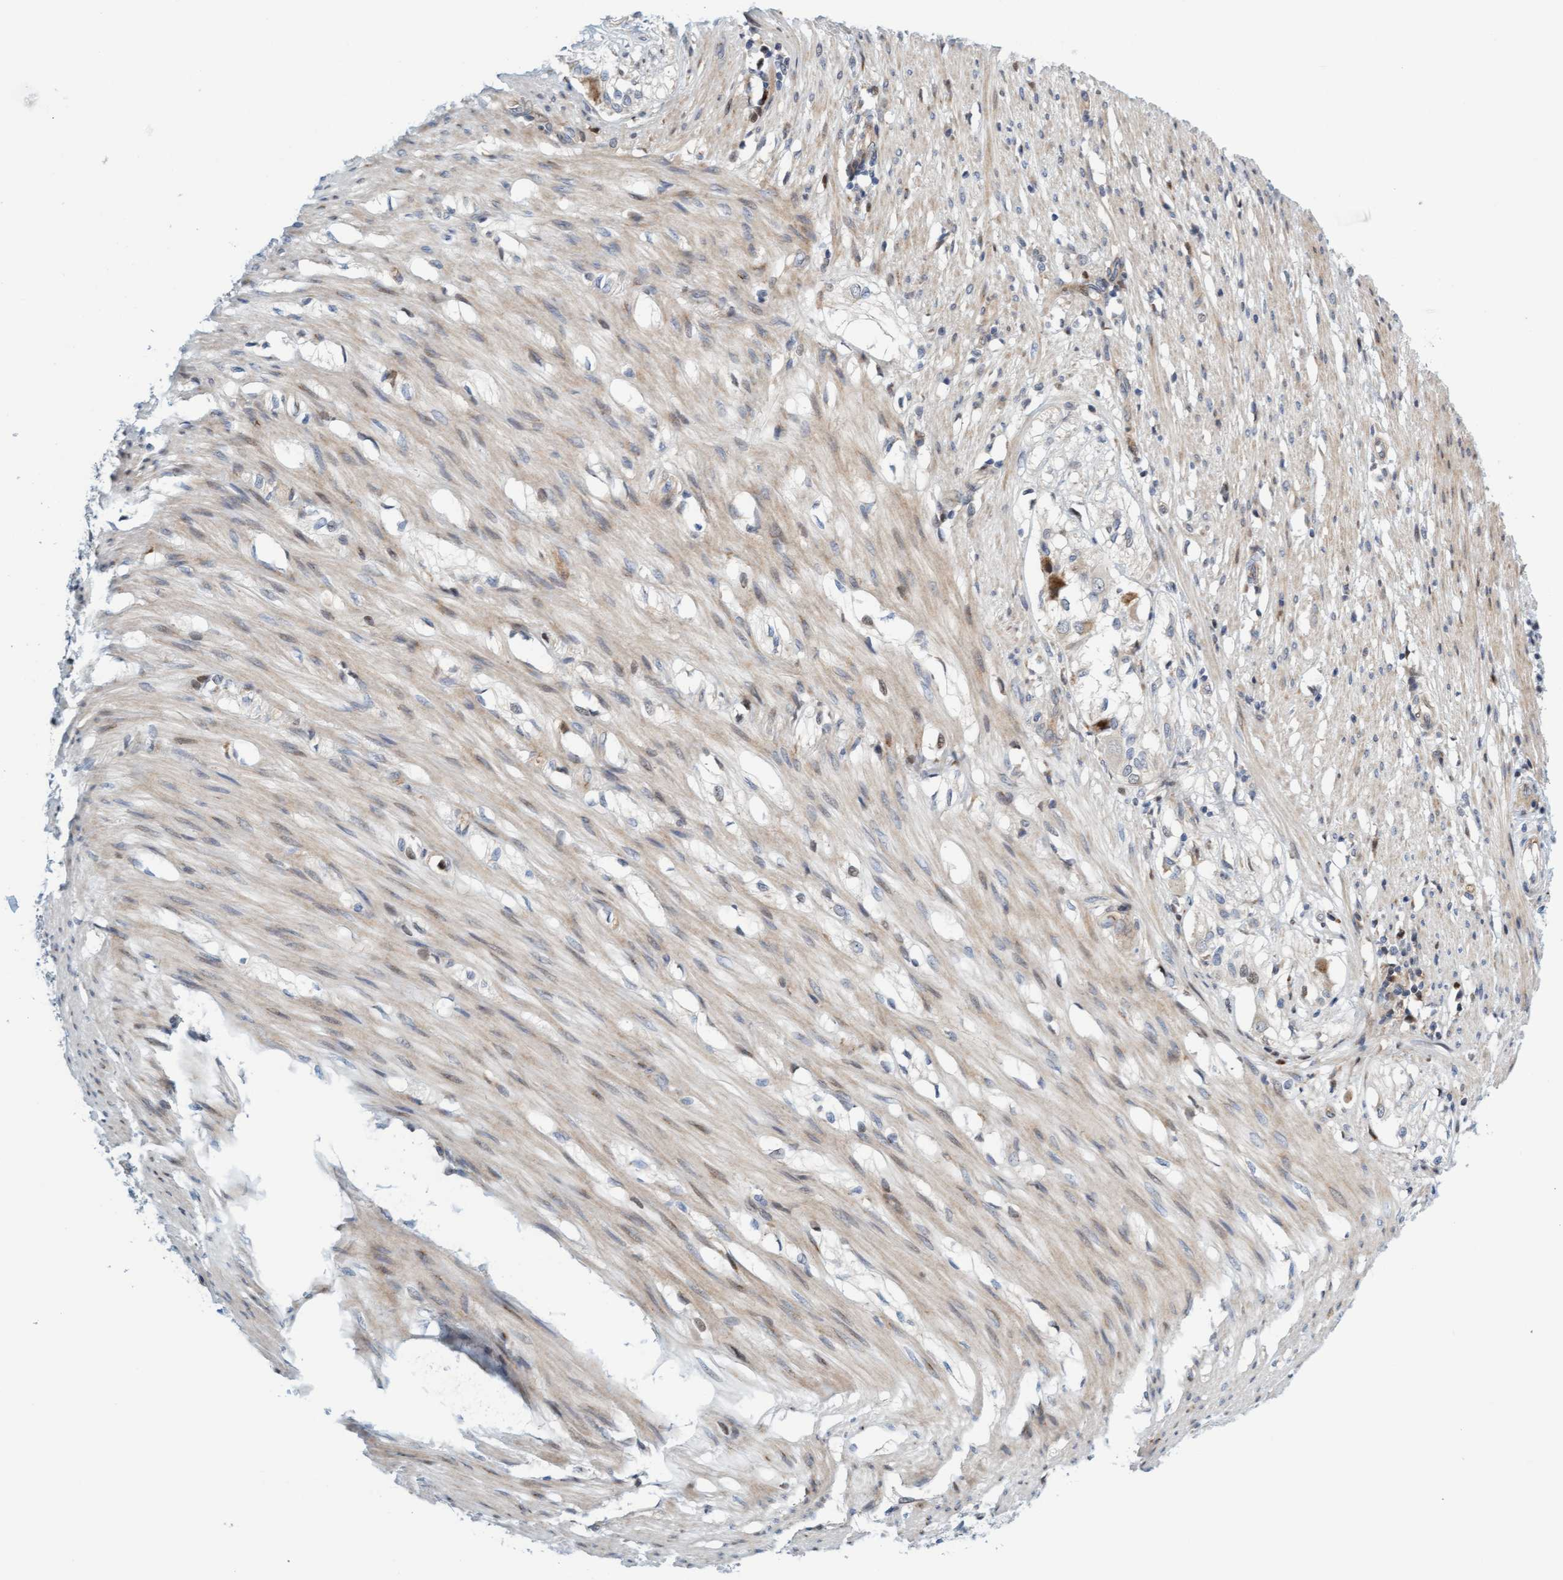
{"staining": {"intensity": "weak", "quantity": ">75%", "location": "cytoplasmic/membranous"}, "tissue": "smooth muscle", "cell_type": "Smooth muscle cells", "image_type": "normal", "snomed": [{"axis": "morphology", "description": "Normal tissue, NOS"}, {"axis": "morphology", "description": "Adenocarcinoma, NOS"}, {"axis": "topography", "description": "Smooth muscle"}, {"axis": "topography", "description": "Colon"}], "caption": "Weak cytoplasmic/membranous expression for a protein is seen in approximately >75% of smooth muscle cells of benign smooth muscle using IHC.", "gene": "EIF4EBP1", "patient": {"sex": "male", "age": 14}}